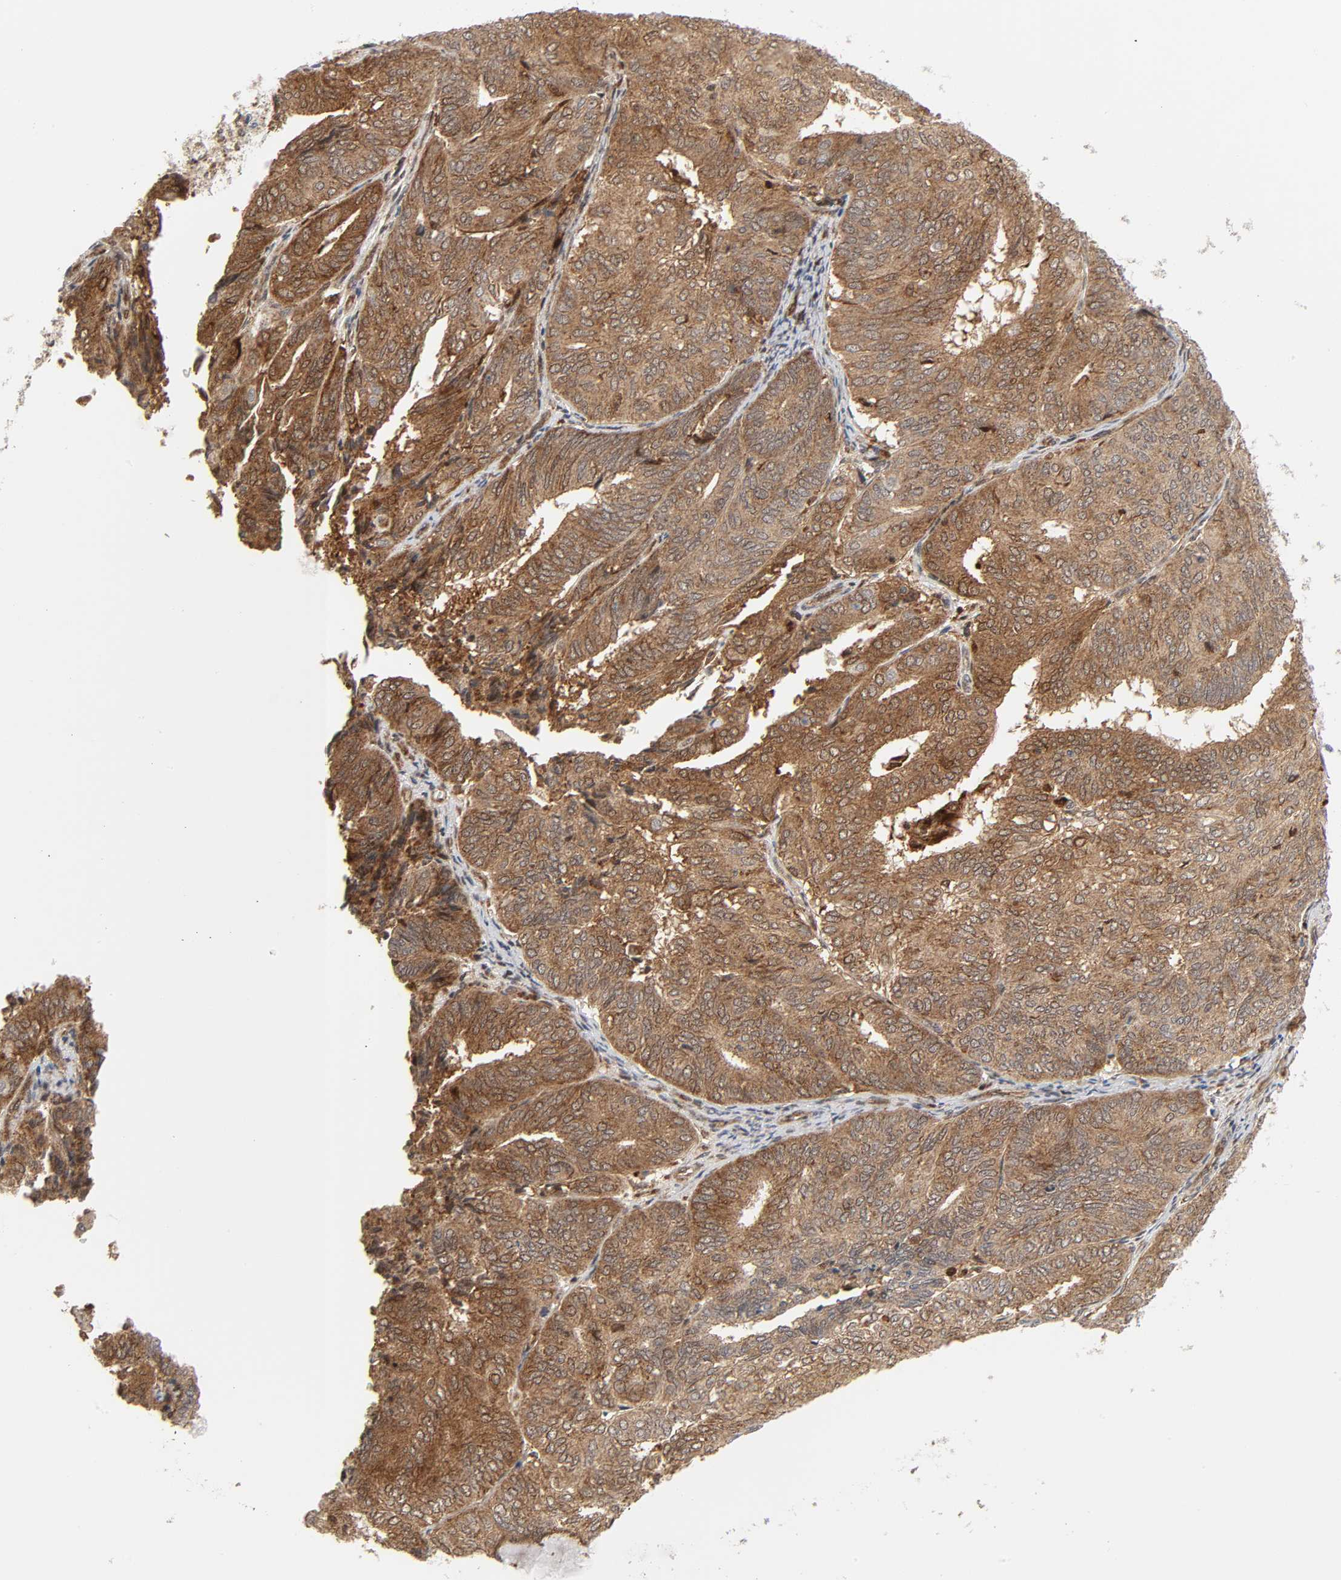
{"staining": {"intensity": "moderate", "quantity": ">75%", "location": "cytoplasmic/membranous"}, "tissue": "endometrial cancer", "cell_type": "Tumor cells", "image_type": "cancer", "snomed": [{"axis": "morphology", "description": "Adenocarcinoma, NOS"}, {"axis": "topography", "description": "Uterus"}], "caption": "Endometrial cancer was stained to show a protein in brown. There is medium levels of moderate cytoplasmic/membranous positivity in about >75% of tumor cells.", "gene": "MAPK1", "patient": {"sex": "female", "age": 60}}